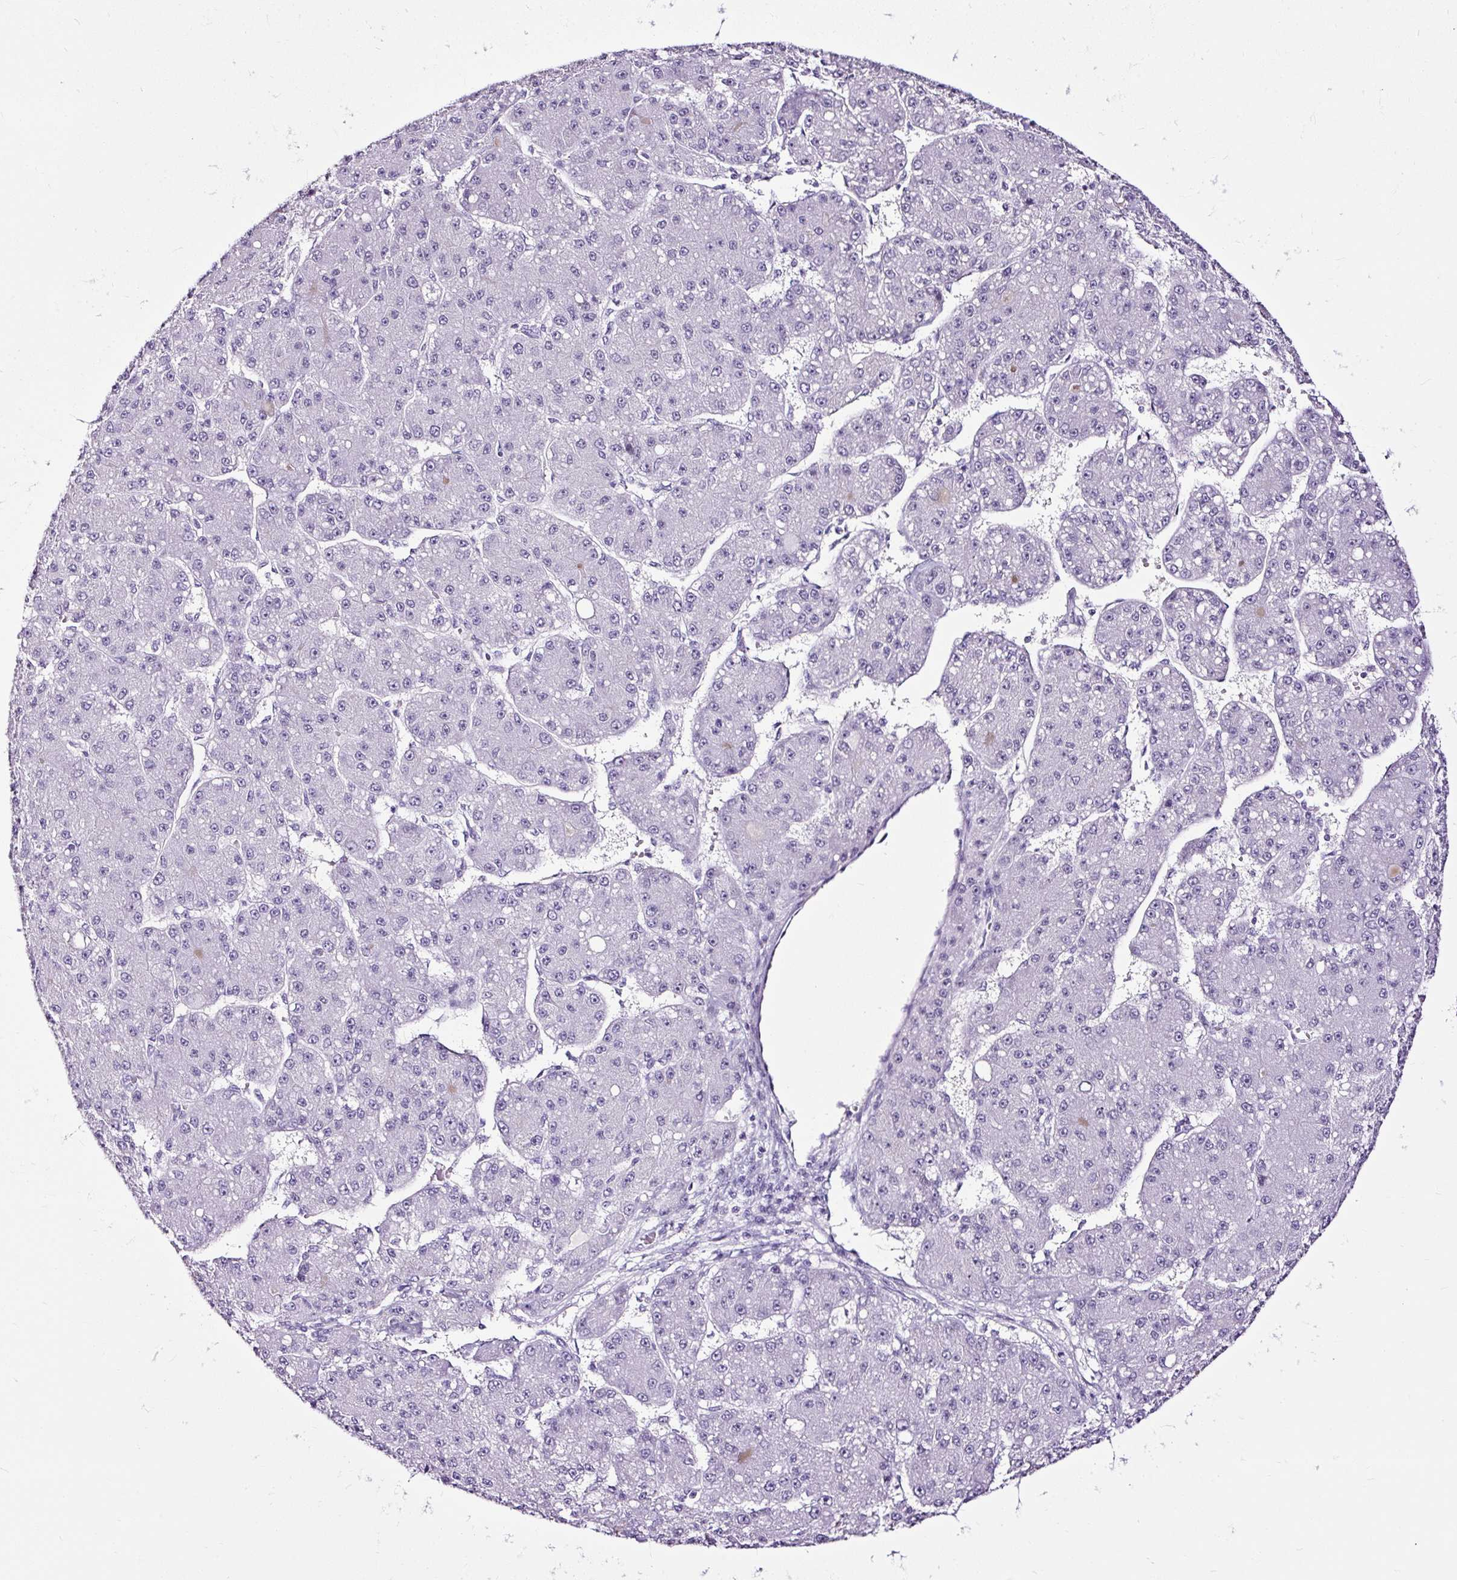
{"staining": {"intensity": "negative", "quantity": "none", "location": "none"}, "tissue": "liver cancer", "cell_type": "Tumor cells", "image_type": "cancer", "snomed": [{"axis": "morphology", "description": "Carcinoma, Hepatocellular, NOS"}, {"axis": "topography", "description": "Liver"}], "caption": "Immunohistochemistry image of neoplastic tissue: liver cancer (hepatocellular carcinoma) stained with DAB demonstrates no significant protein staining in tumor cells.", "gene": "NPHS2", "patient": {"sex": "male", "age": 67}}